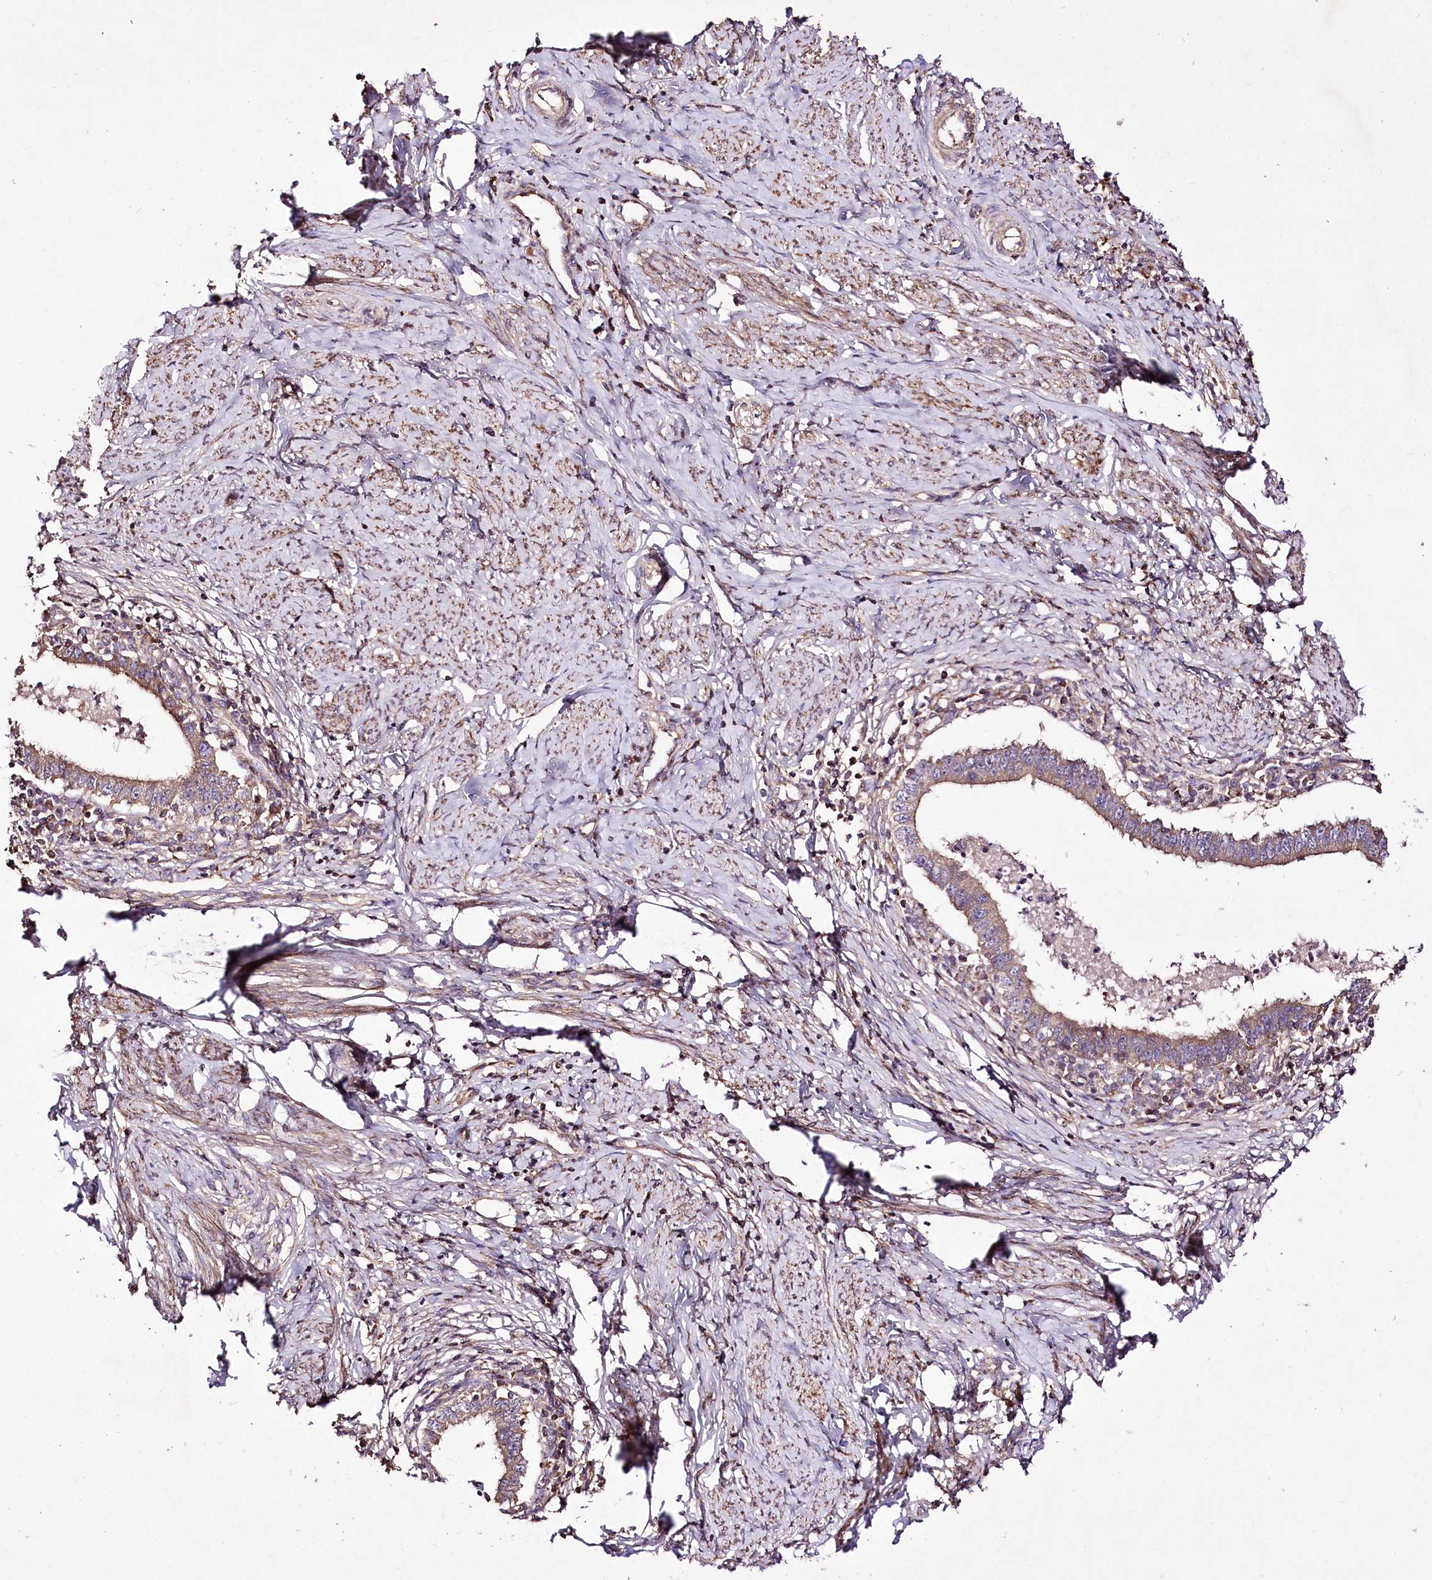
{"staining": {"intensity": "moderate", "quantity": ">75%", "location": "cytoplasmic/membranous"}, "tissue": "cervical cancer", "cell_type": "Tumor cells", "image_type": "cancer", "snomed": [{"axis": "morphology", "description": "Adenocarcinoma, NOS"}, {"axis": "topography", "description": "Cervix"}], "caption": "There is medium levels of moderate cytoplasmic/membranous staining in tumor cells of cervical adenocarcinoma, as demonstrated by immunohistochemical staining (brown color).", "gene": "WWC1", "patient": {"sex": "female", "age": 36}}